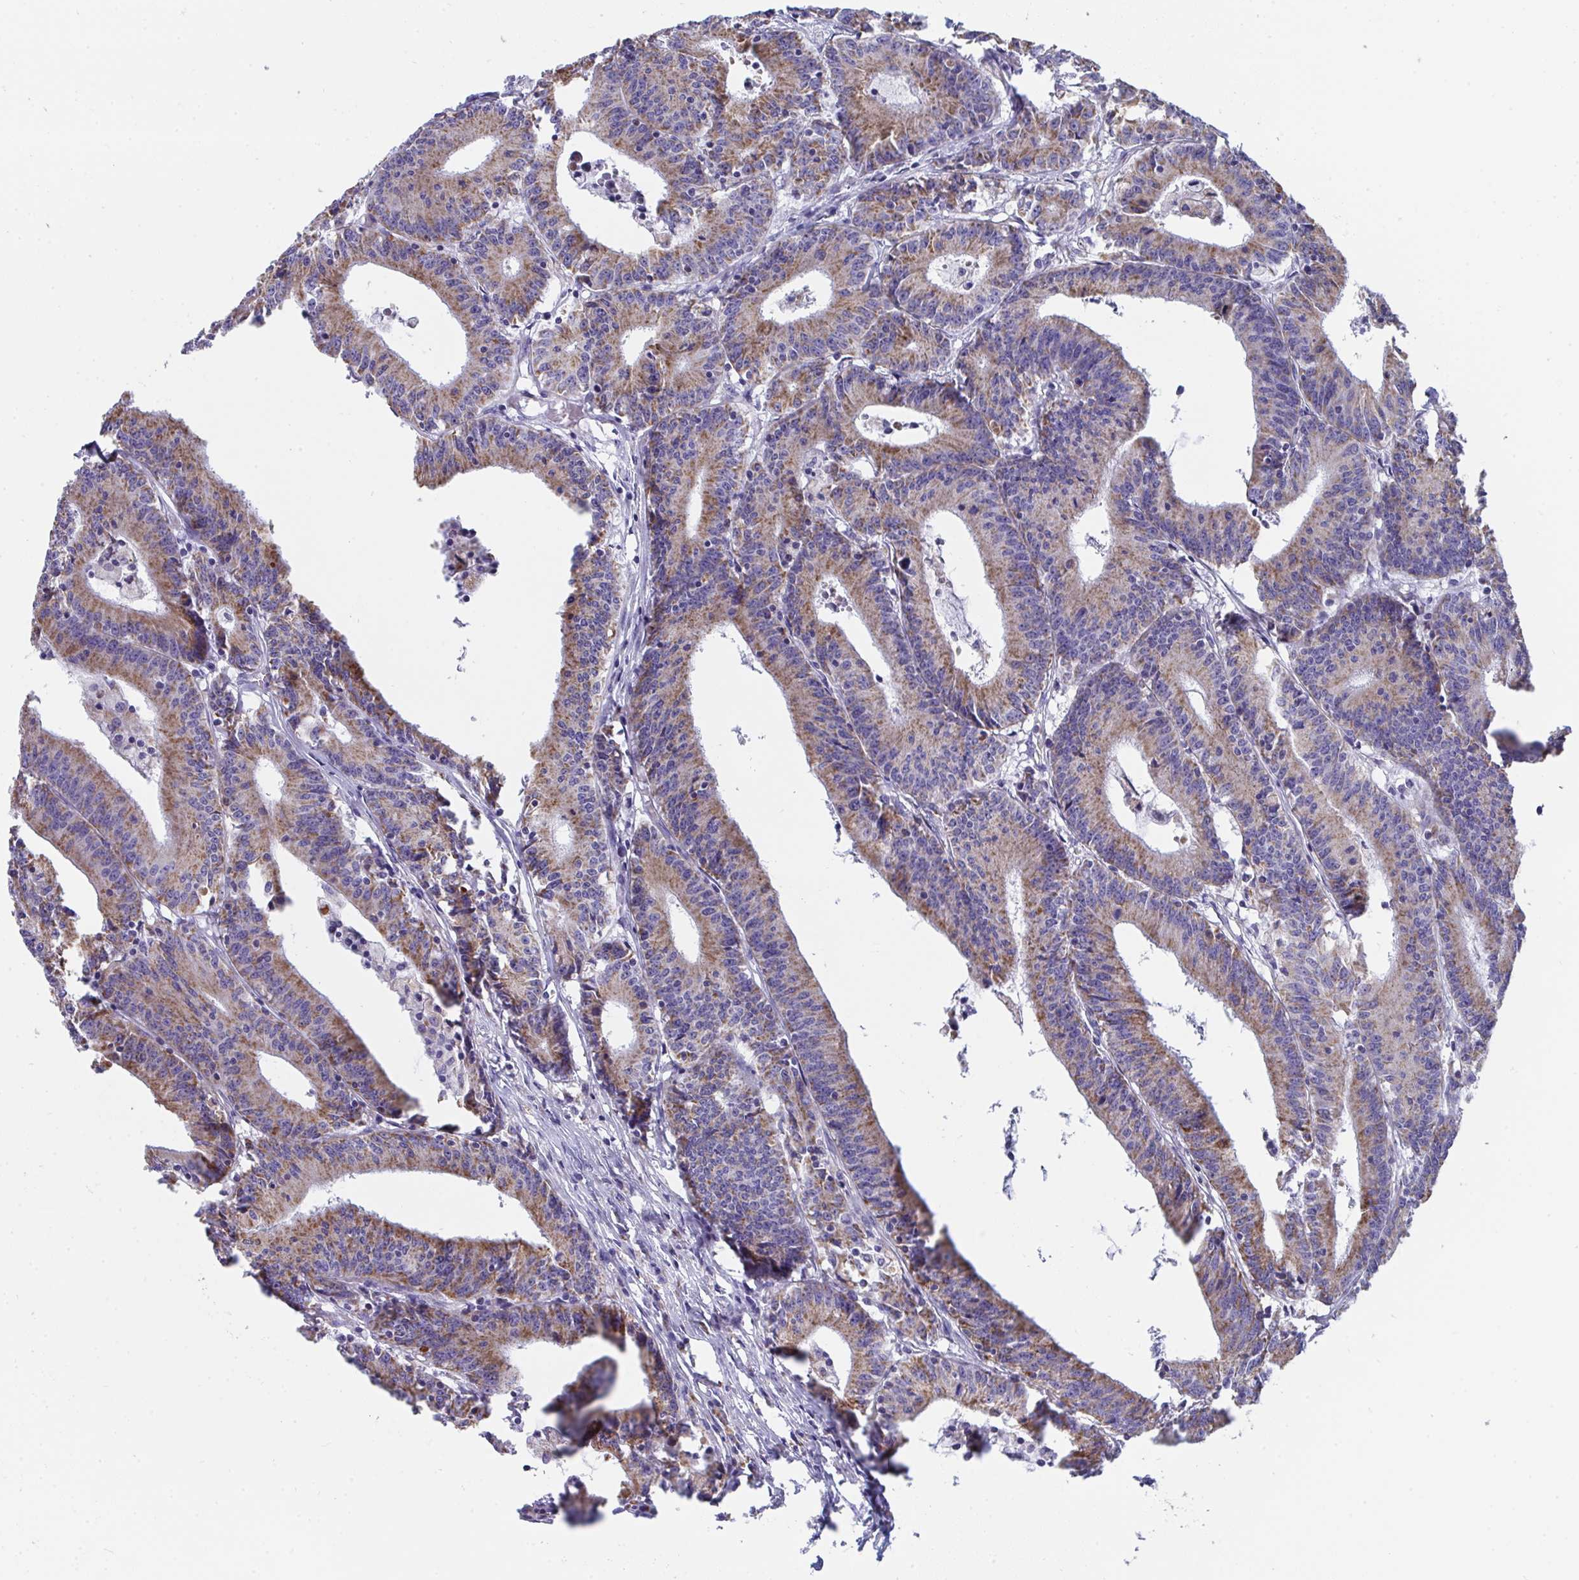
{"staining": {"intensity": "moderate", "quantity": ">75%", "location": "cytoplasmic/membranous"}, "tissue": "colorectal cancer", "cell_type": "Tumor cells", "image_type": "cancer", "snomed": [{"axis": "morphology", "description": "Adenocarcinoma, NOS"}, {"axis": "topography", "description": "Colon"}], "caption": "Colorectal cancer (adenocarcinoma) stained with DAB IHC shows medium levels of moderate cytoplasmic/membranous expression in approximately >75% of tumor cells.", "gene": "AIFM1", "patient": {"sex": "female", "age": 78}}